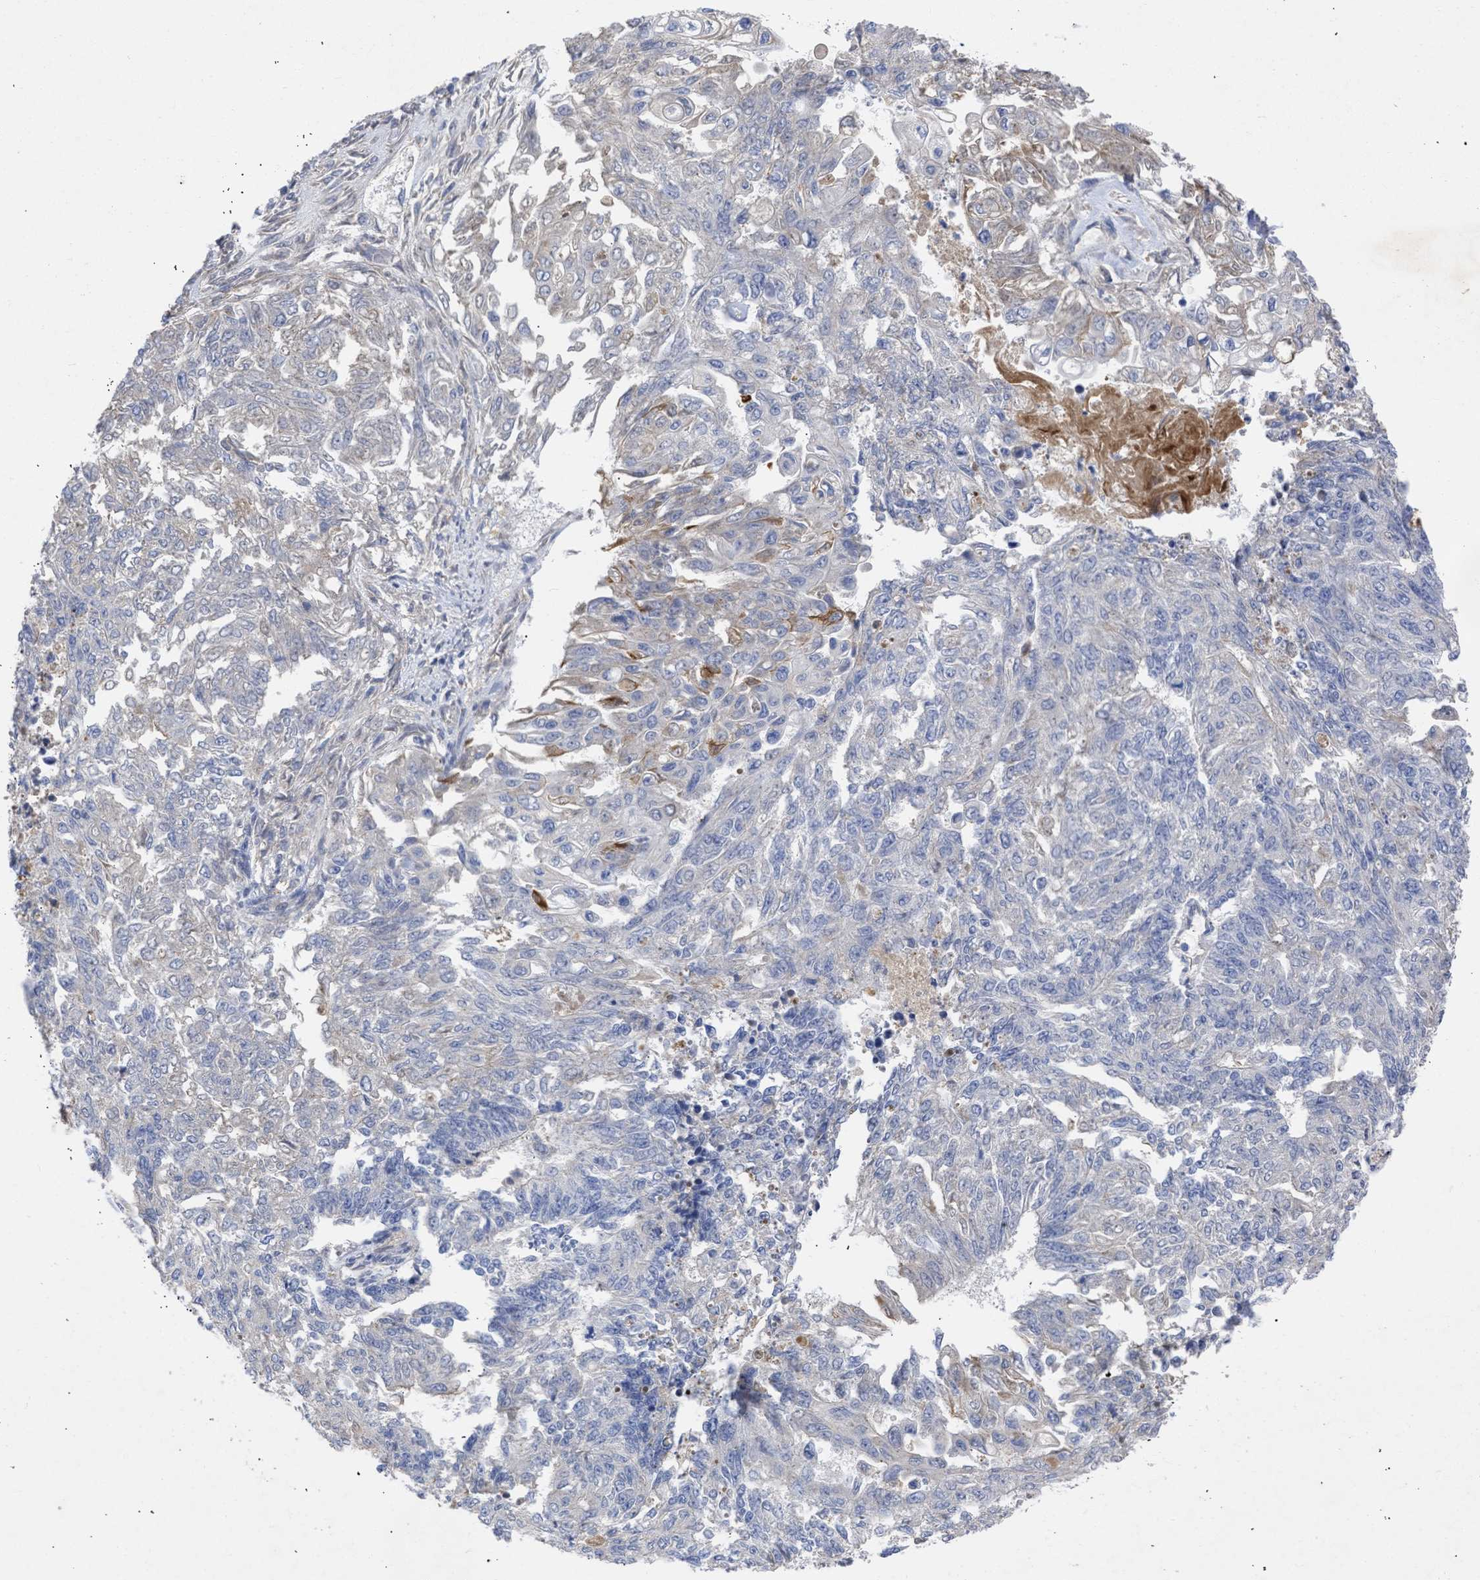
{"staining": {"intensity": "negative", "quantity": "none", "location": "none"}, "tissue": "endometrial cancer", "cell_type": "Tumor cells", "image_type": "cancer", "snomed": [{"axis": "morphology", "description": "Adenocarcinoma, NOS"}, {"axis": "topography", "description": "Endometrium"}], "caption": "A photomicrograph of endometrial cancer stained for a protein shows no brown staining in tumor cells.", "gene": "ARHGEF4", "patient": {"sex": "female", "age": 32}}